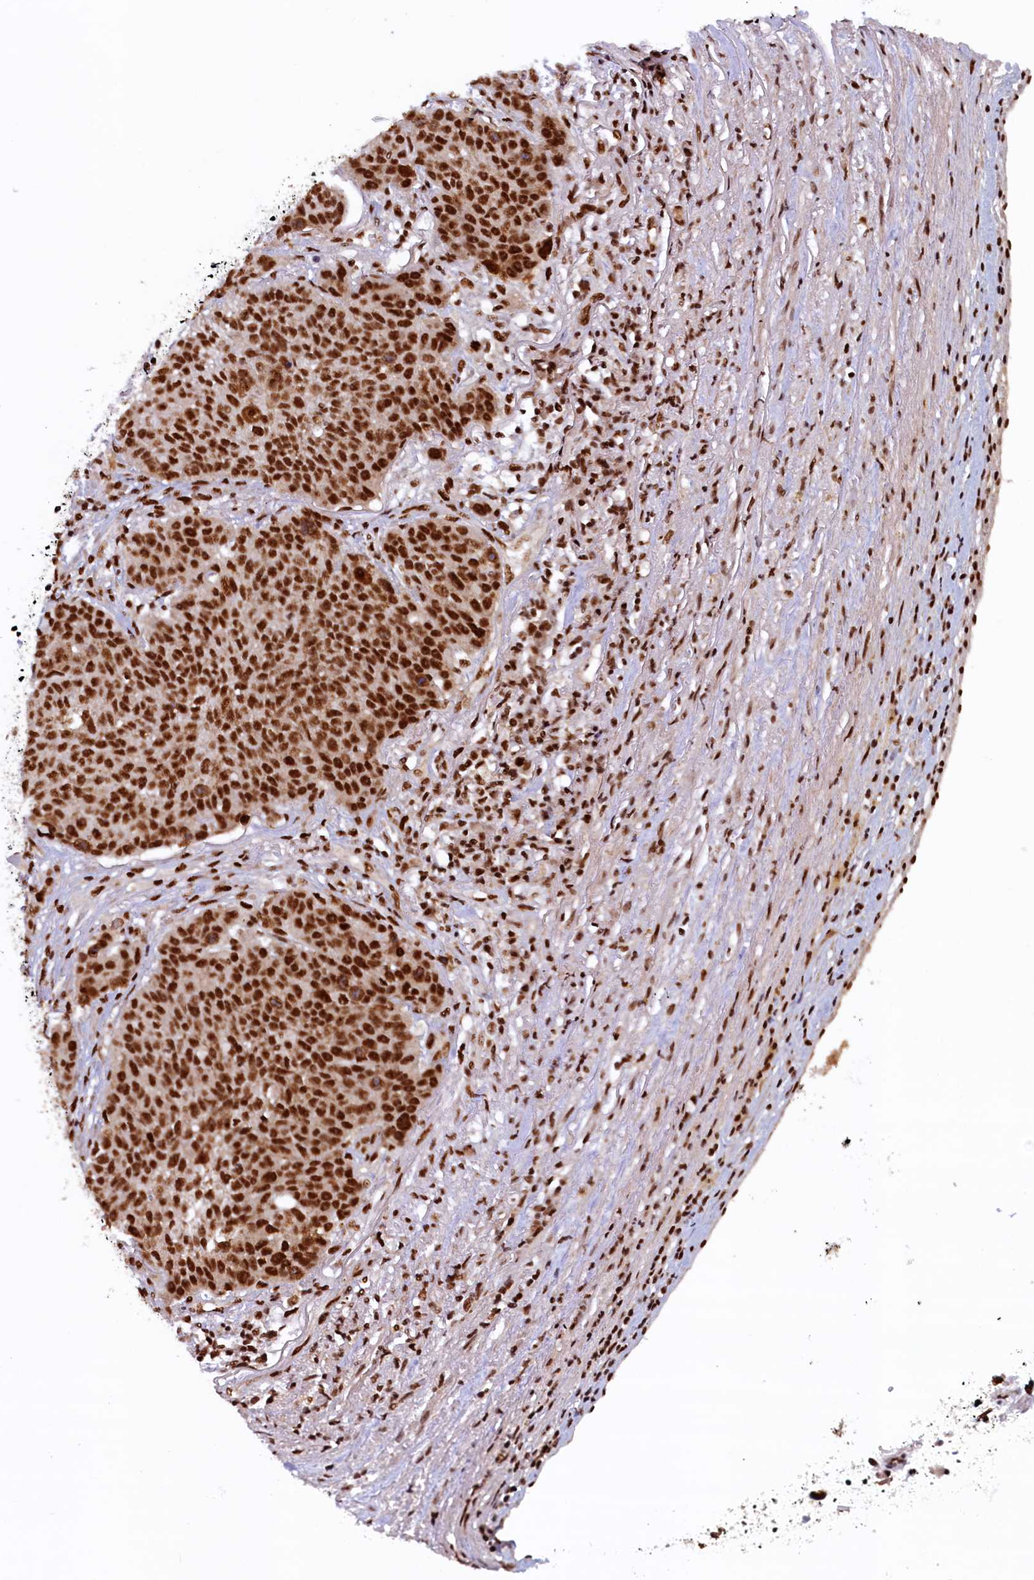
{"staining": {"intensity": "strong", "quantity": ">75%", "location": "nuclear"}, "tissue": "lung cancer", "cell_type": "Tumor cells", "image_type": "cancer", "snomed": [{"axis": "morphology", "description": "Normal tissue, NOS"}, {"axis": "morphology", "description": "Squamous cell carcinoma, NOS"}, {"axis": "topography", "description": "Lymph node"}, {"axis": "topography", "description": "Lung"}], "caption": "Human squamous cell carcinoma (lung) stained with a brown dye displays strong nuclear positive positivity in about >75% of tumor cells.", "gene": "ZC3H18", "patient": {"sex": "male", "age": 66}}